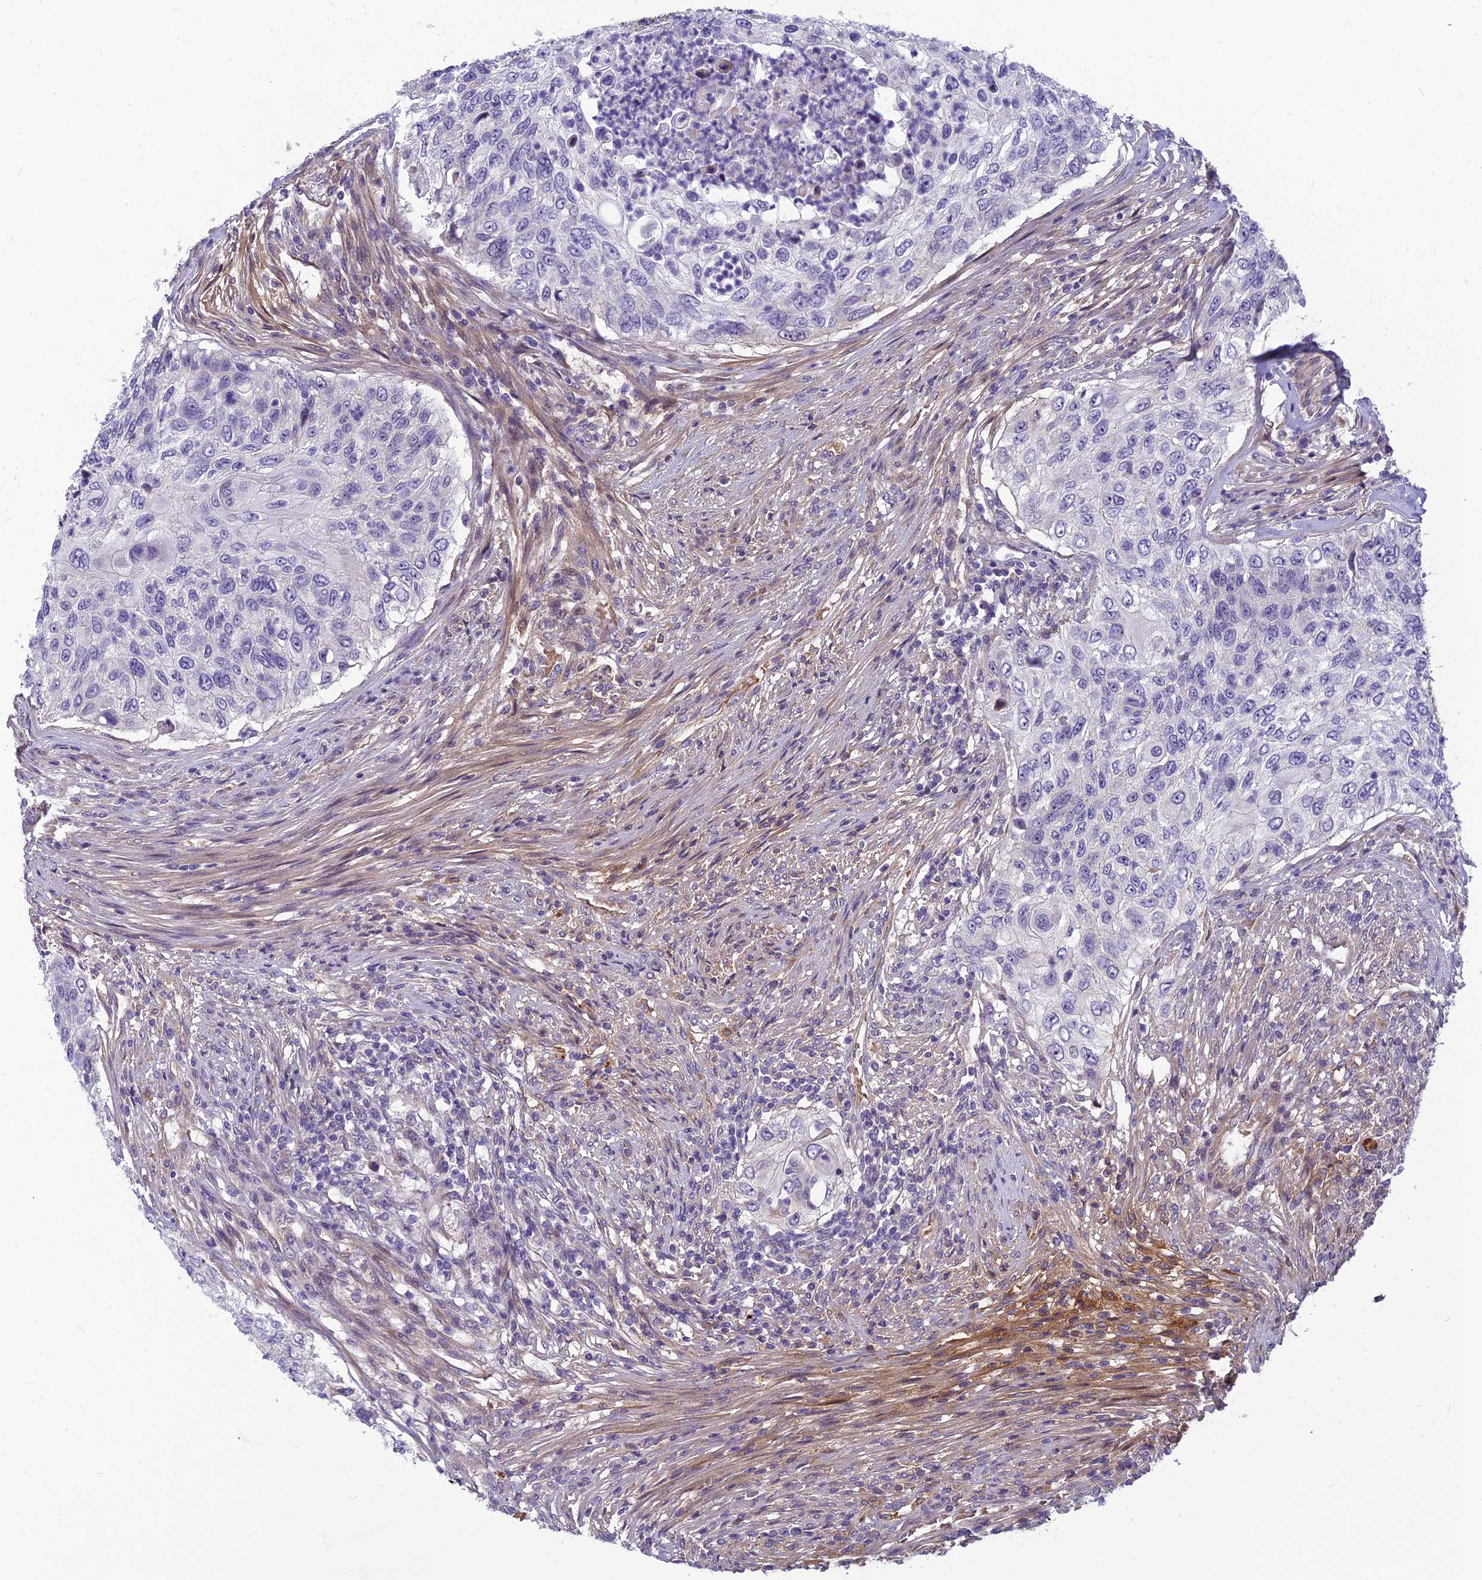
{"staining": {"intensity": "negative", "quantity": "none", "location": "none"}, "tissue": "urothelial cancer", "cell_type": "Tumor cells", "image_type": "cancer", "snomed": [{"axis": "morphology", "description": "Urothelial carcinoma, High grade"}, {"axis": "topography", "description": "Urinary bladder"}], "caption": "Histopathology image shows no protein positivity in tumor cells of urothelial cancer tissue.", "gene": "CLEC11A", "patient": {"sex": "female", "age": 60}}